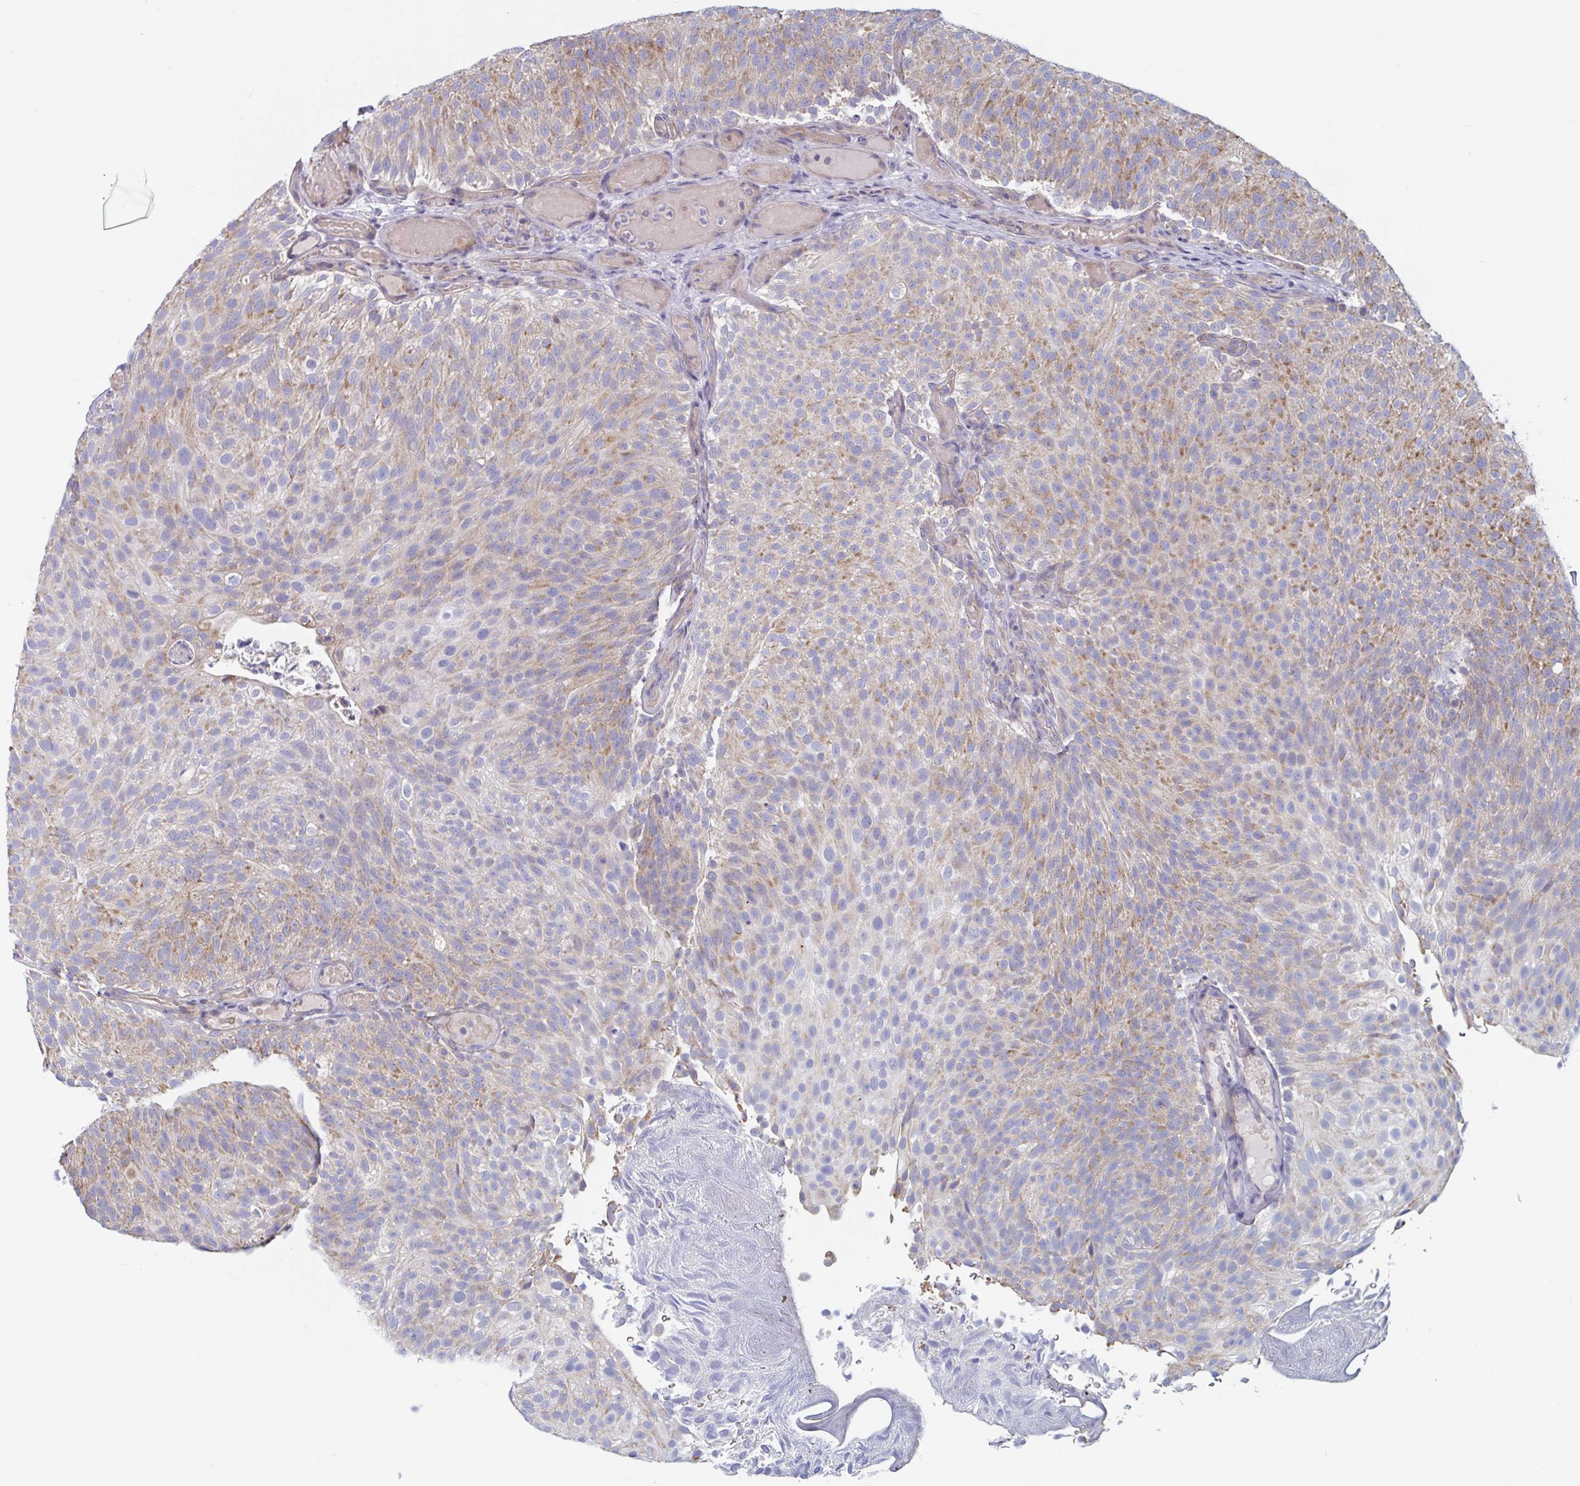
{"staining": {"intensity": "moderate", "quantity": "25%-75%", "location": "cytoplasmic/membranous"}, "tissue": "urothelial cancer", "cell_type": "Tumor cells", "image_type": "cancer", "snomed": [{"axis": "morphology", "description": "Urothelial carcinoma, Low grade"}, {"axis": "topography", "description": "Urinary bladder"}], "caption": "DAB immunohistochemical staining of urothelial cancer reveals moderate cytoplasmic/membranous protein expression in approximately 25%-75% of tumor cells. (Brightfield microscopy of DAB IHC at high magnification).", "gene": "MRPL53", "patient": {"sex": "male", "age": 78}}